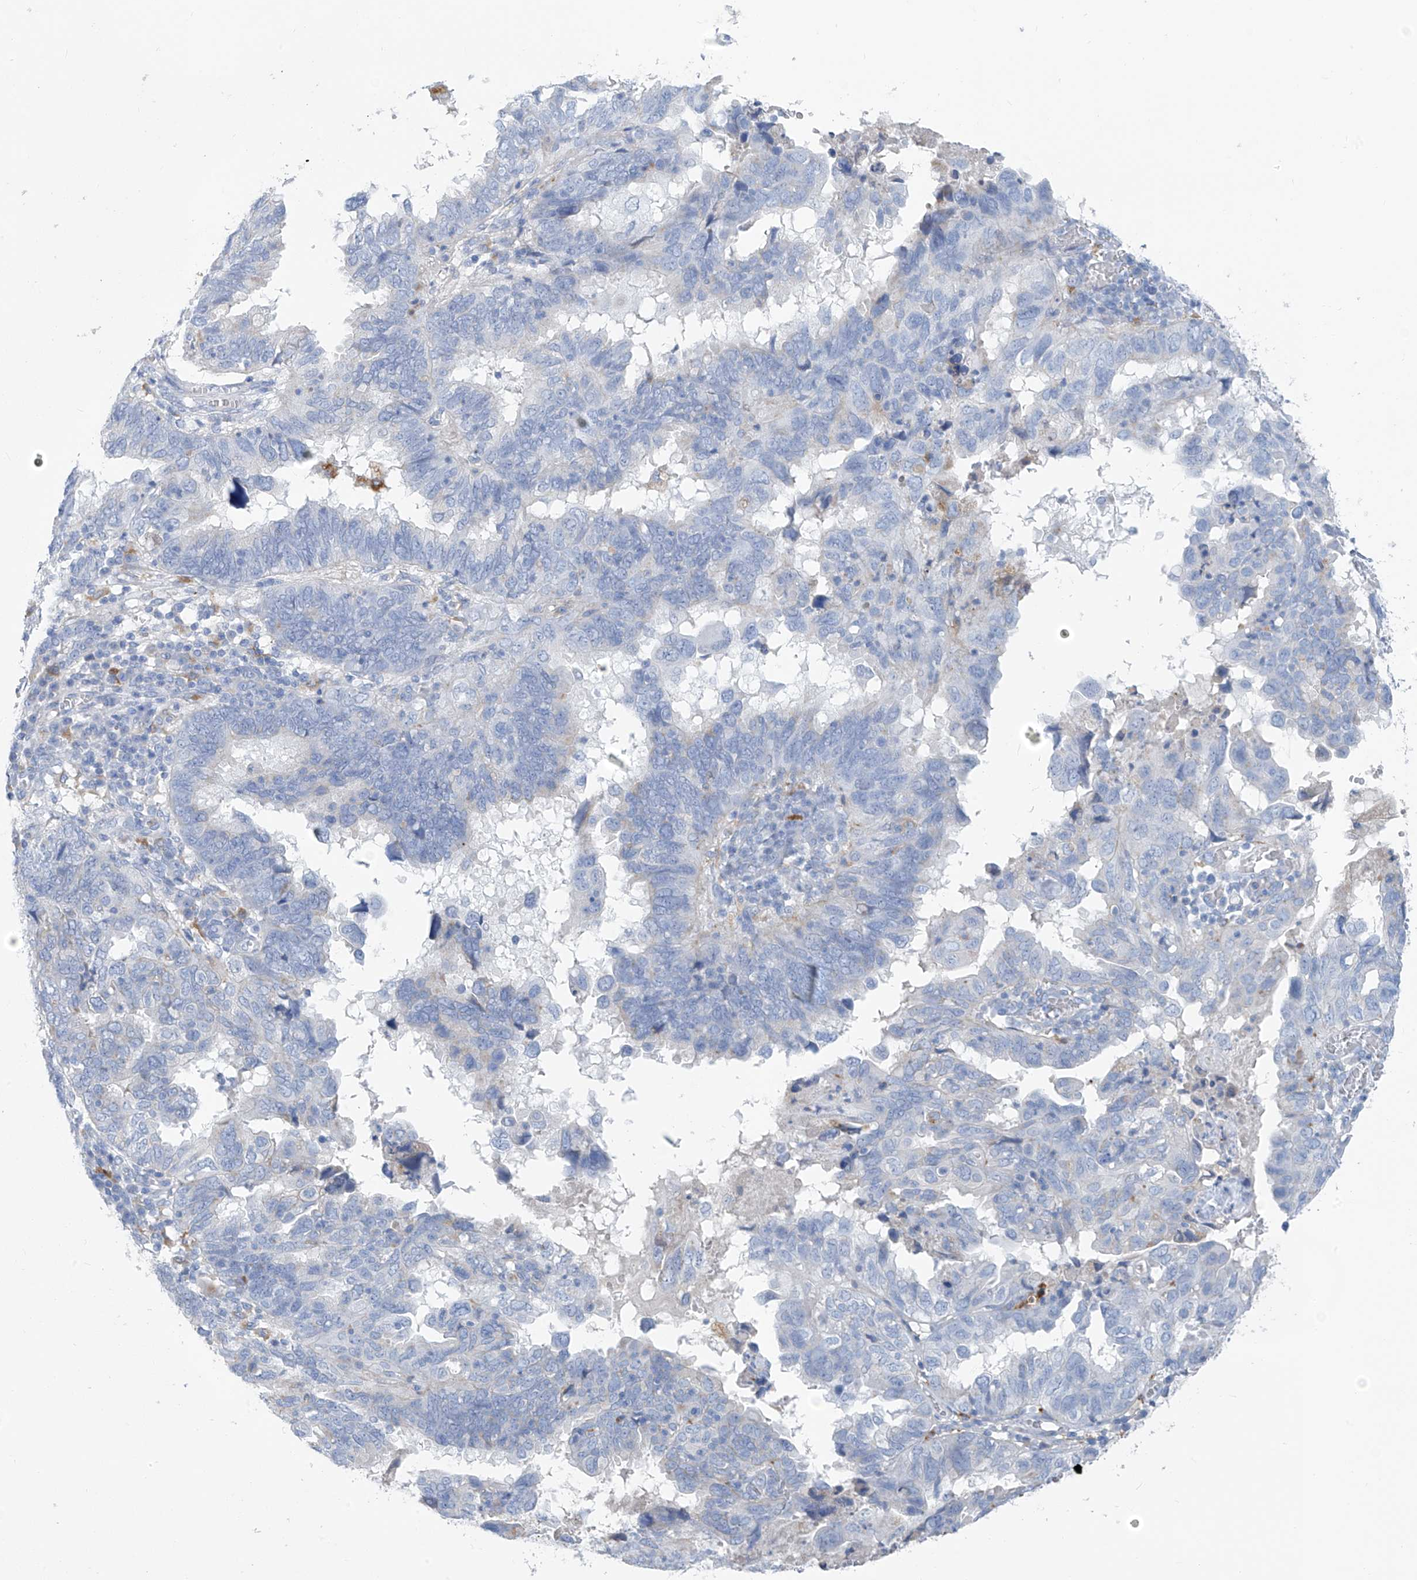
{"staining": {"intensity": "negative", "quantity": "none", "location": "none"}, "tissue": "endometrial cancer", "cell_type": "Tumor cells", "image_type": "cancer", "snomed": [{"axis": "morphology", "description": "Adenocarcinoma, NOS"}, {"axis": "topography", "description": "Uterus"}], "caption": "Human endometrial cancer (adenocarcinoma) stained for a protein using IHC demonstrates no positivity in tumor cells.", "gene": "GLMP", "patient": {"sex": "female", "age": 77}}